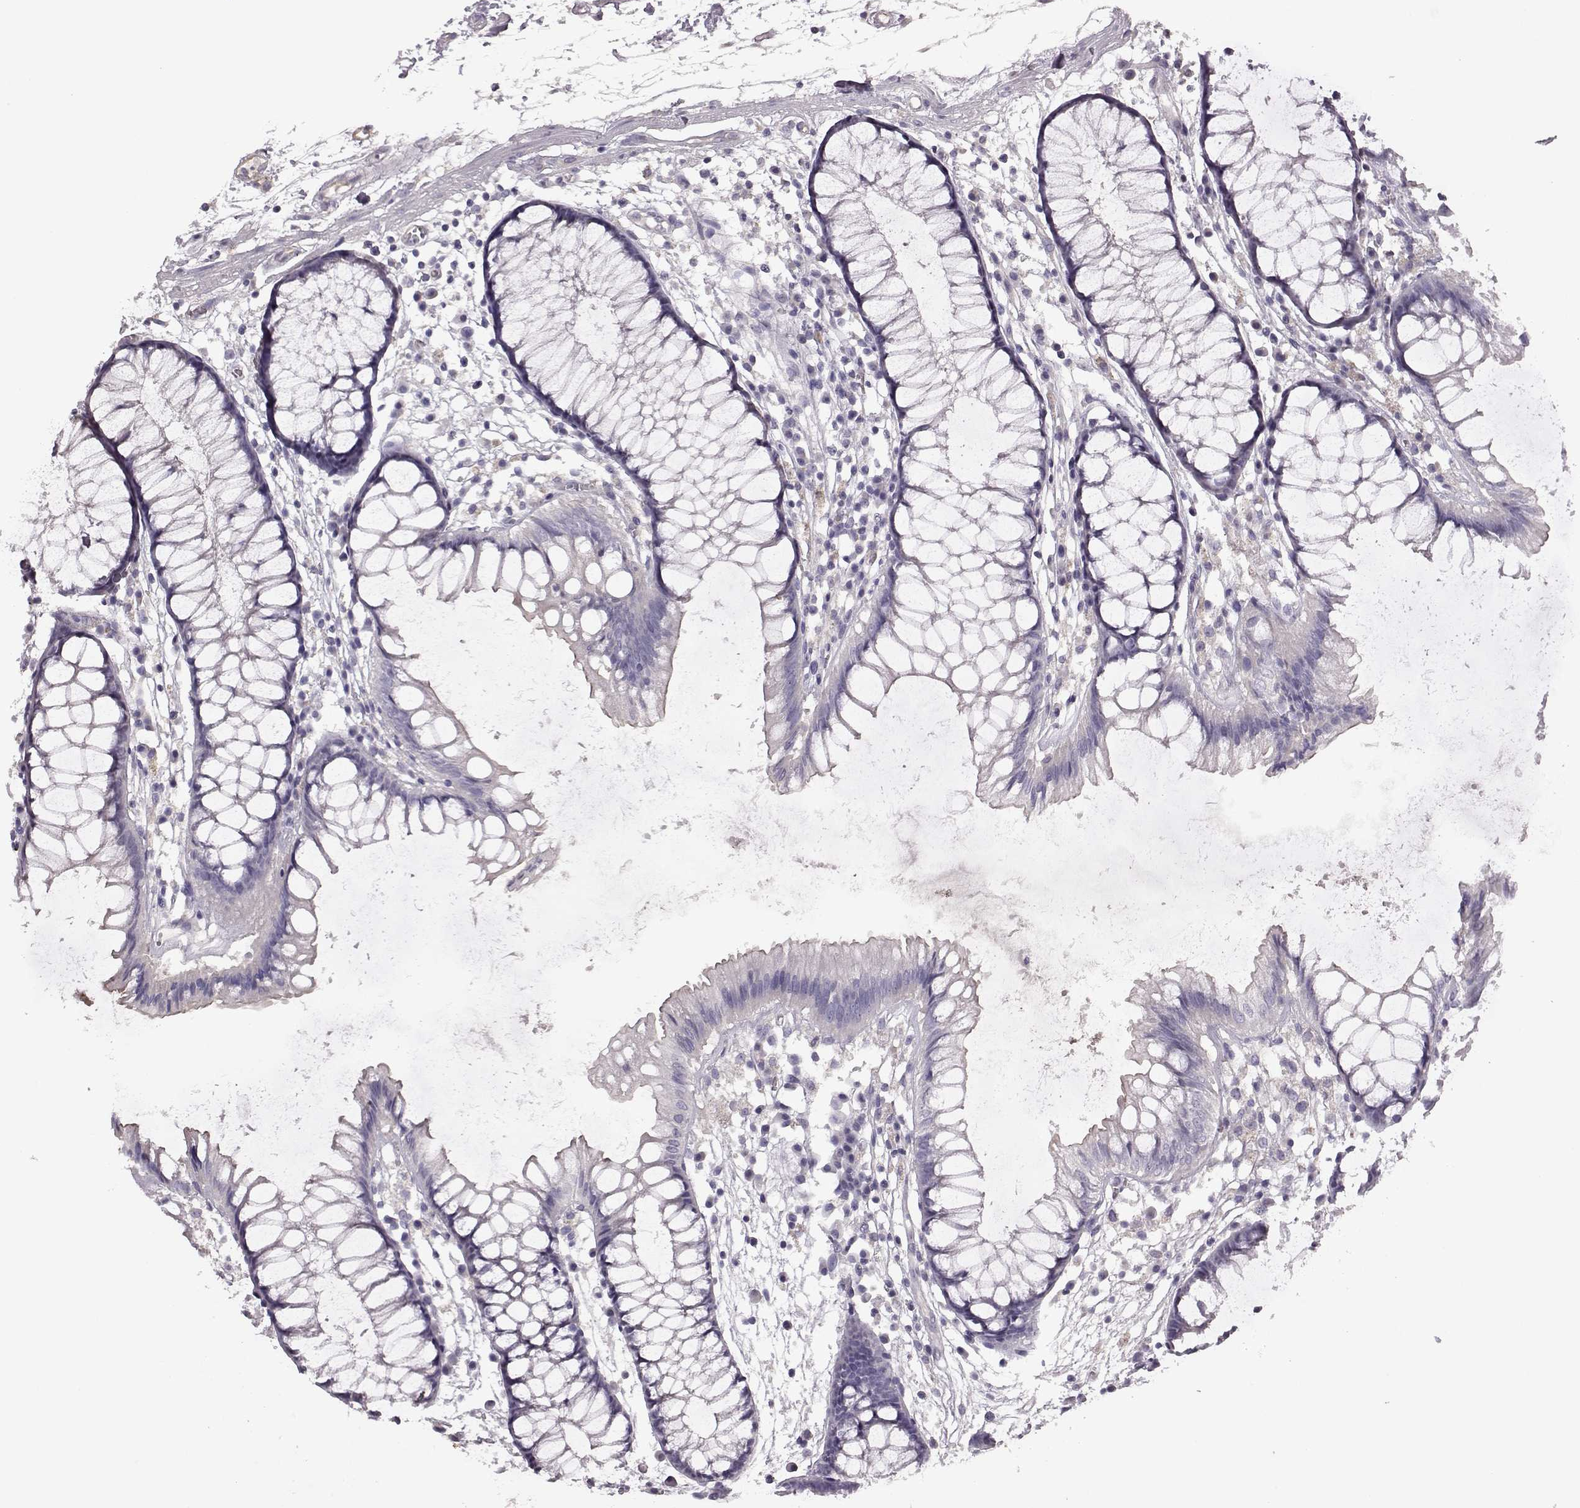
{"staining": {"intensity": "negative", "quantity": "none", "location": "none"}, "tissue": "colon", "cell_type": "Endothelial cells", "image_type": "normal", "snomed": [{"axis": "morphology", "description": "Normal tissue, NOS"}, {"axis": "morphology", "description": "Adenocarcinoma, NOS"}, {"axis": "topography", "description": "Colon"}], "caption": "High power microscopy micrograph of an immunohistochemistry (IHC) histopathology image of unremarkable colon, revealing no significant positivity in endothelial cells. Brightfield microscopy of IHC stained with DAB (brown) and hematoxylin (blue), captured at high magnification.", "gene": "EDDM3B", "patient": {"sex": "male", "age": 65}}